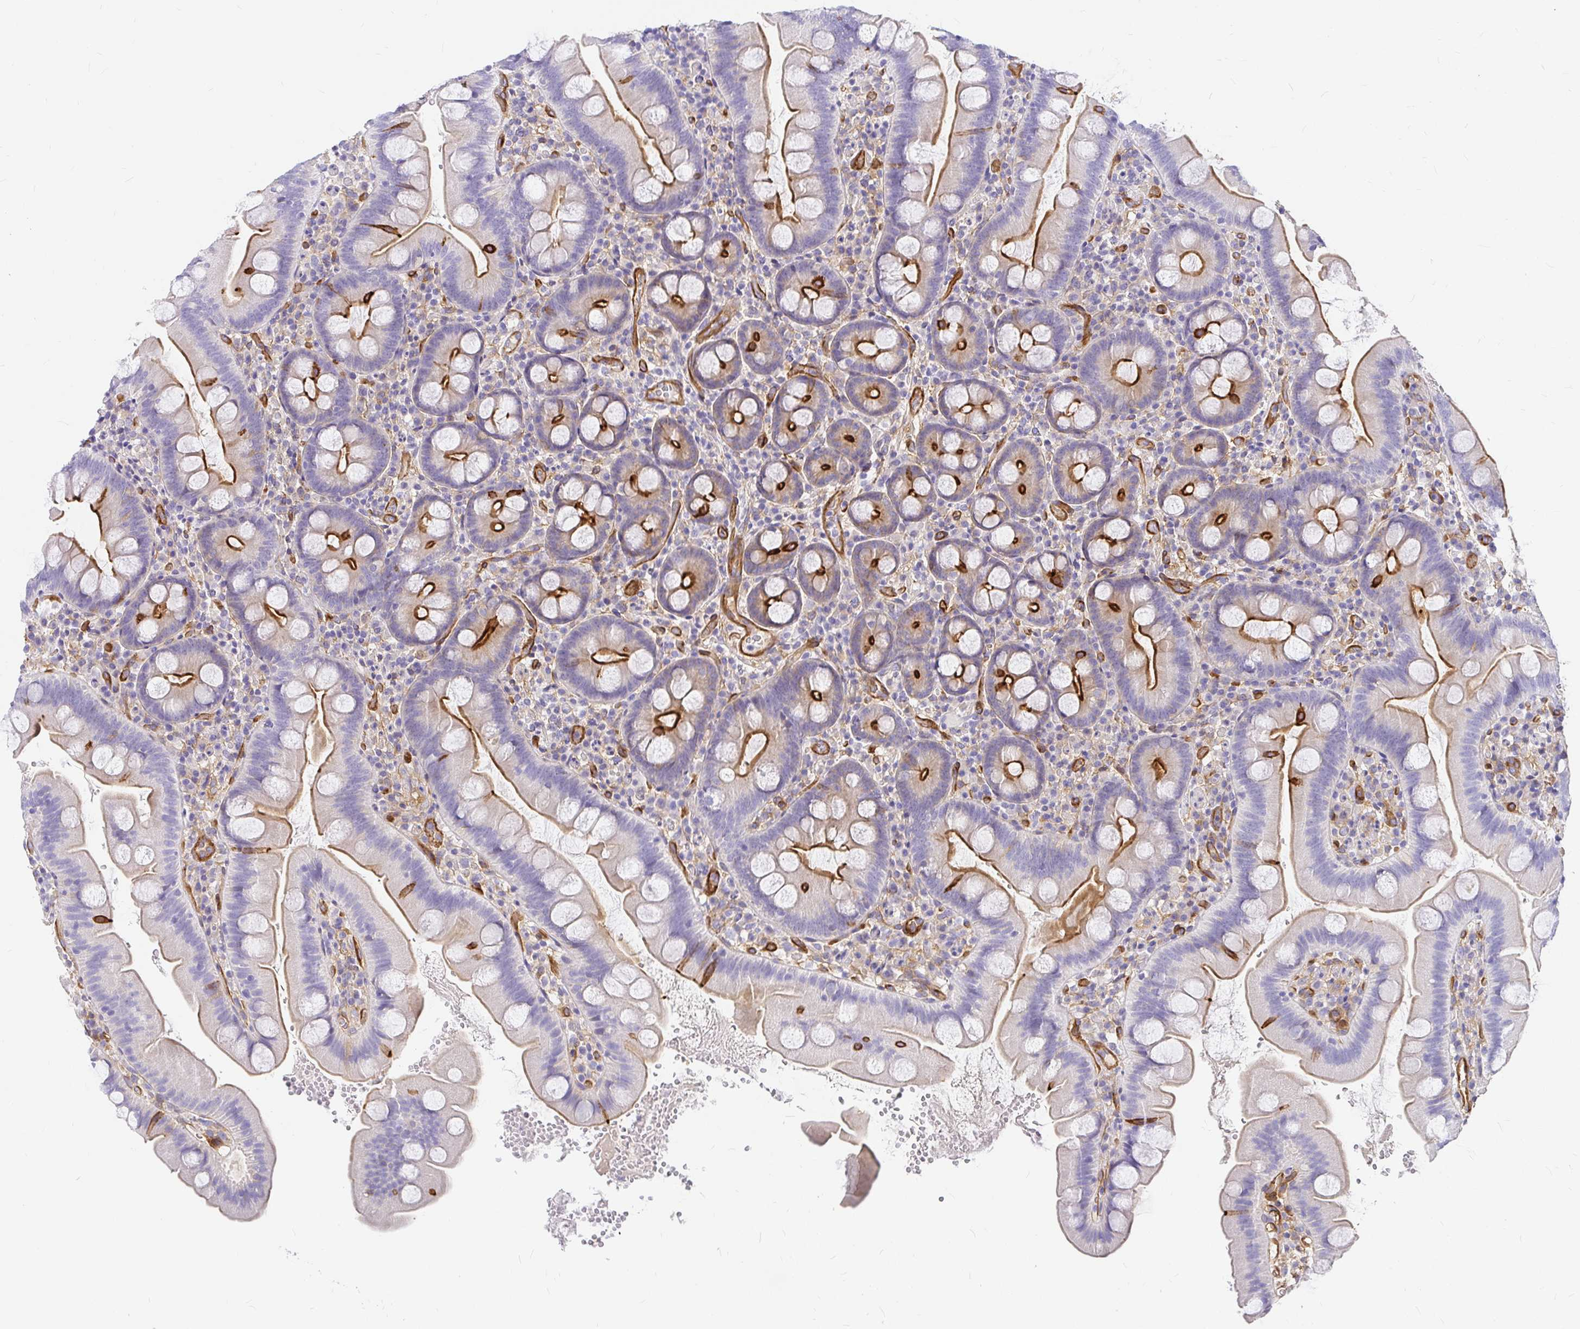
{"staining": {"intensity": "strong", "quantity": "25%-75%", "location": "cytoplasmic/membranous"}, "tissue": "small intestine", "cell_type": "Glandular cells", "image_type": "normal", "snomed": [{"axis": "morphology", "description": "Normal tissue, NOS"}, {"axis": "topography", "description": "Small intestine"}], "caption": "A high amount of strong cytoplasmic/membranous staining is appreciated in about 25%-75% of glandular cells in normal small intestine. (DAB (3,3'-diaminobenzidine) = brown stain, brightfield microscopy at high magnification).", "gene": "MYO1B", "patient": {"sex": "female", "age": 68}}